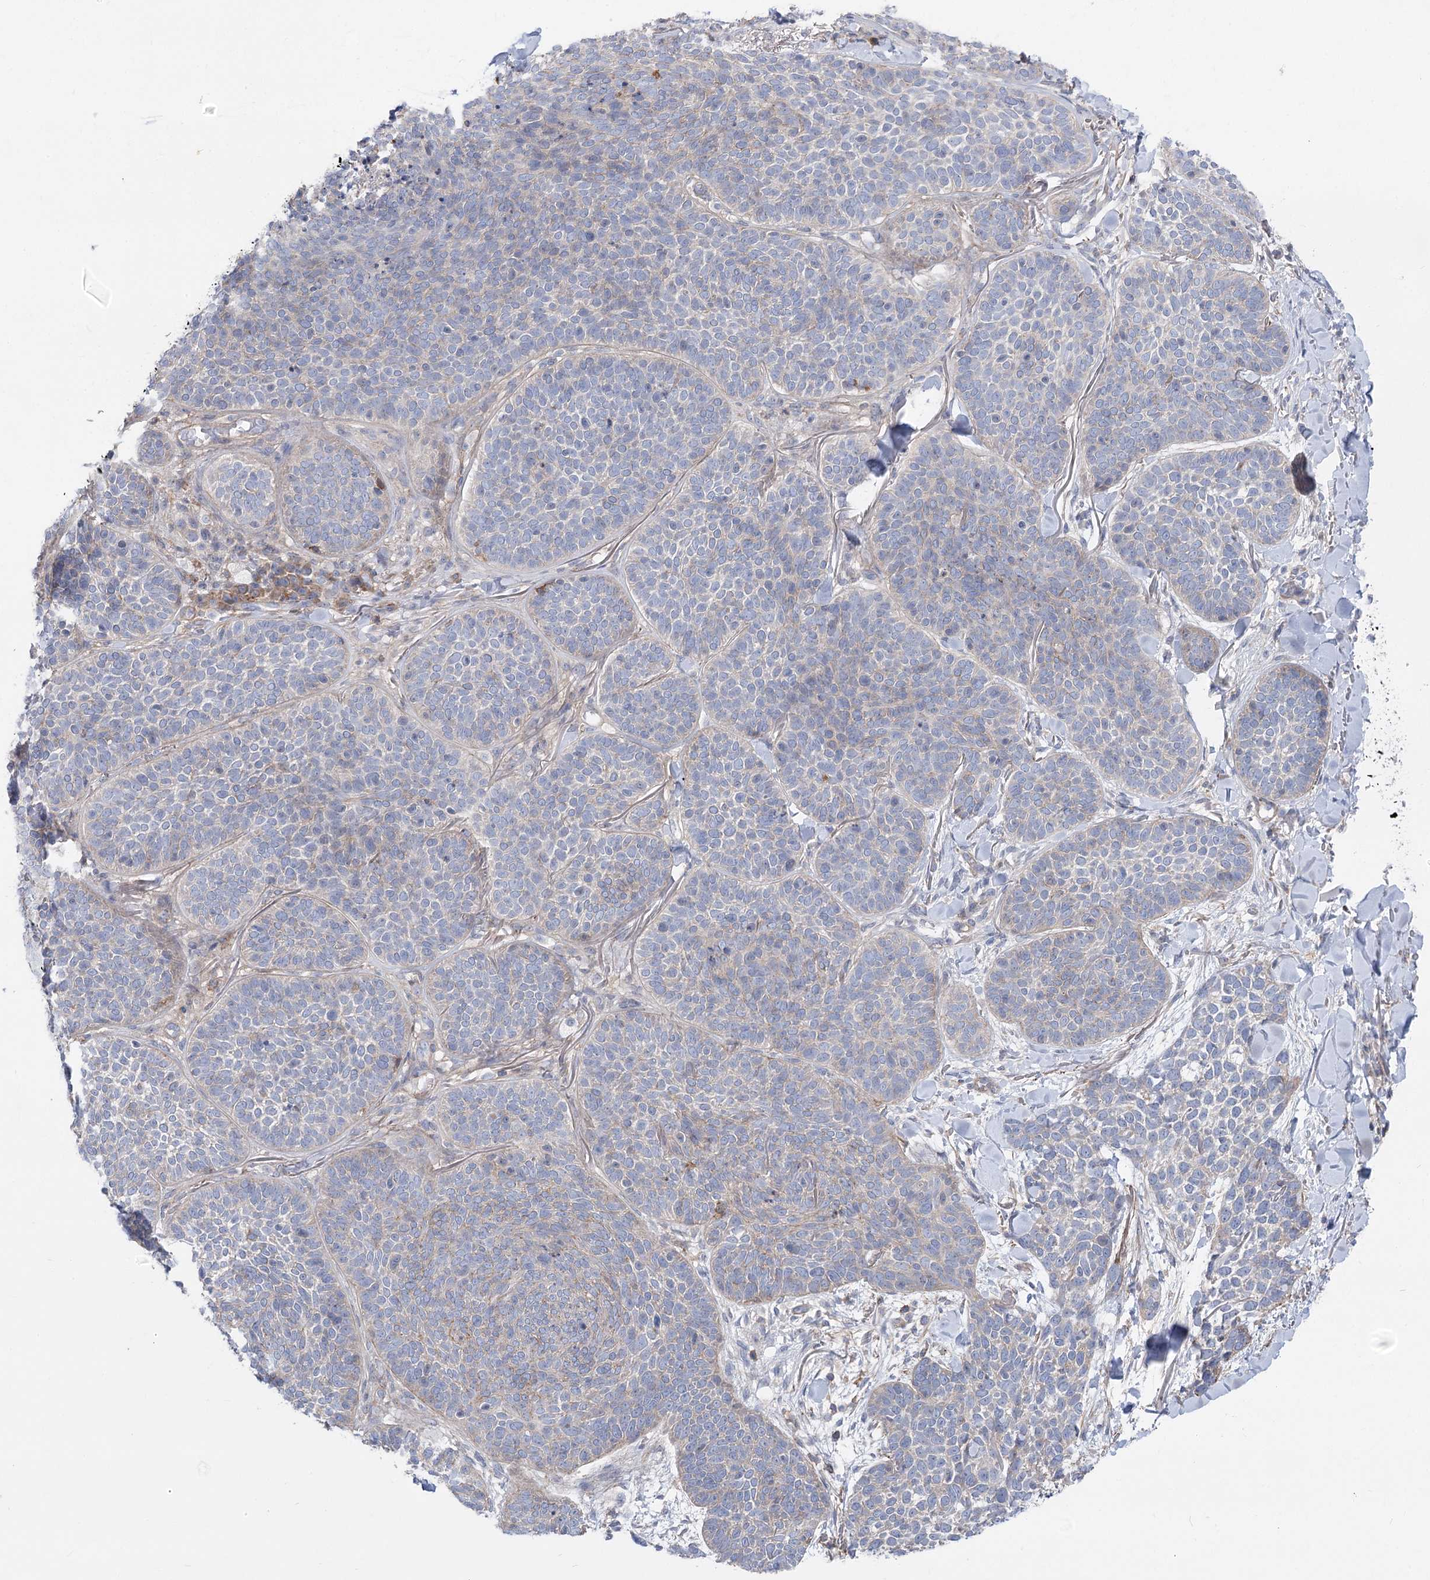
{"staining": {"intensity": "negative", "quantity": "none", "location": "none"}, "tissue": "skin cancer", "cell_type": "Tumor cells", "image_type": "cancer", "snomed": [{"axis": "morphology", "description": "Basal cell carcinoma"}, {"axis": "topography", "description": "Skin"}], "caption": "Tumor cells are negative for protein expression in human skin cancer (basal cell carcinoma). (Brightfield microscopy of DAB (3,3'-diaminobenzidine) immunohistochemistry at high magnification).", "gene": "LARP1B", "patient": {"sex": "male", "age": 85}}